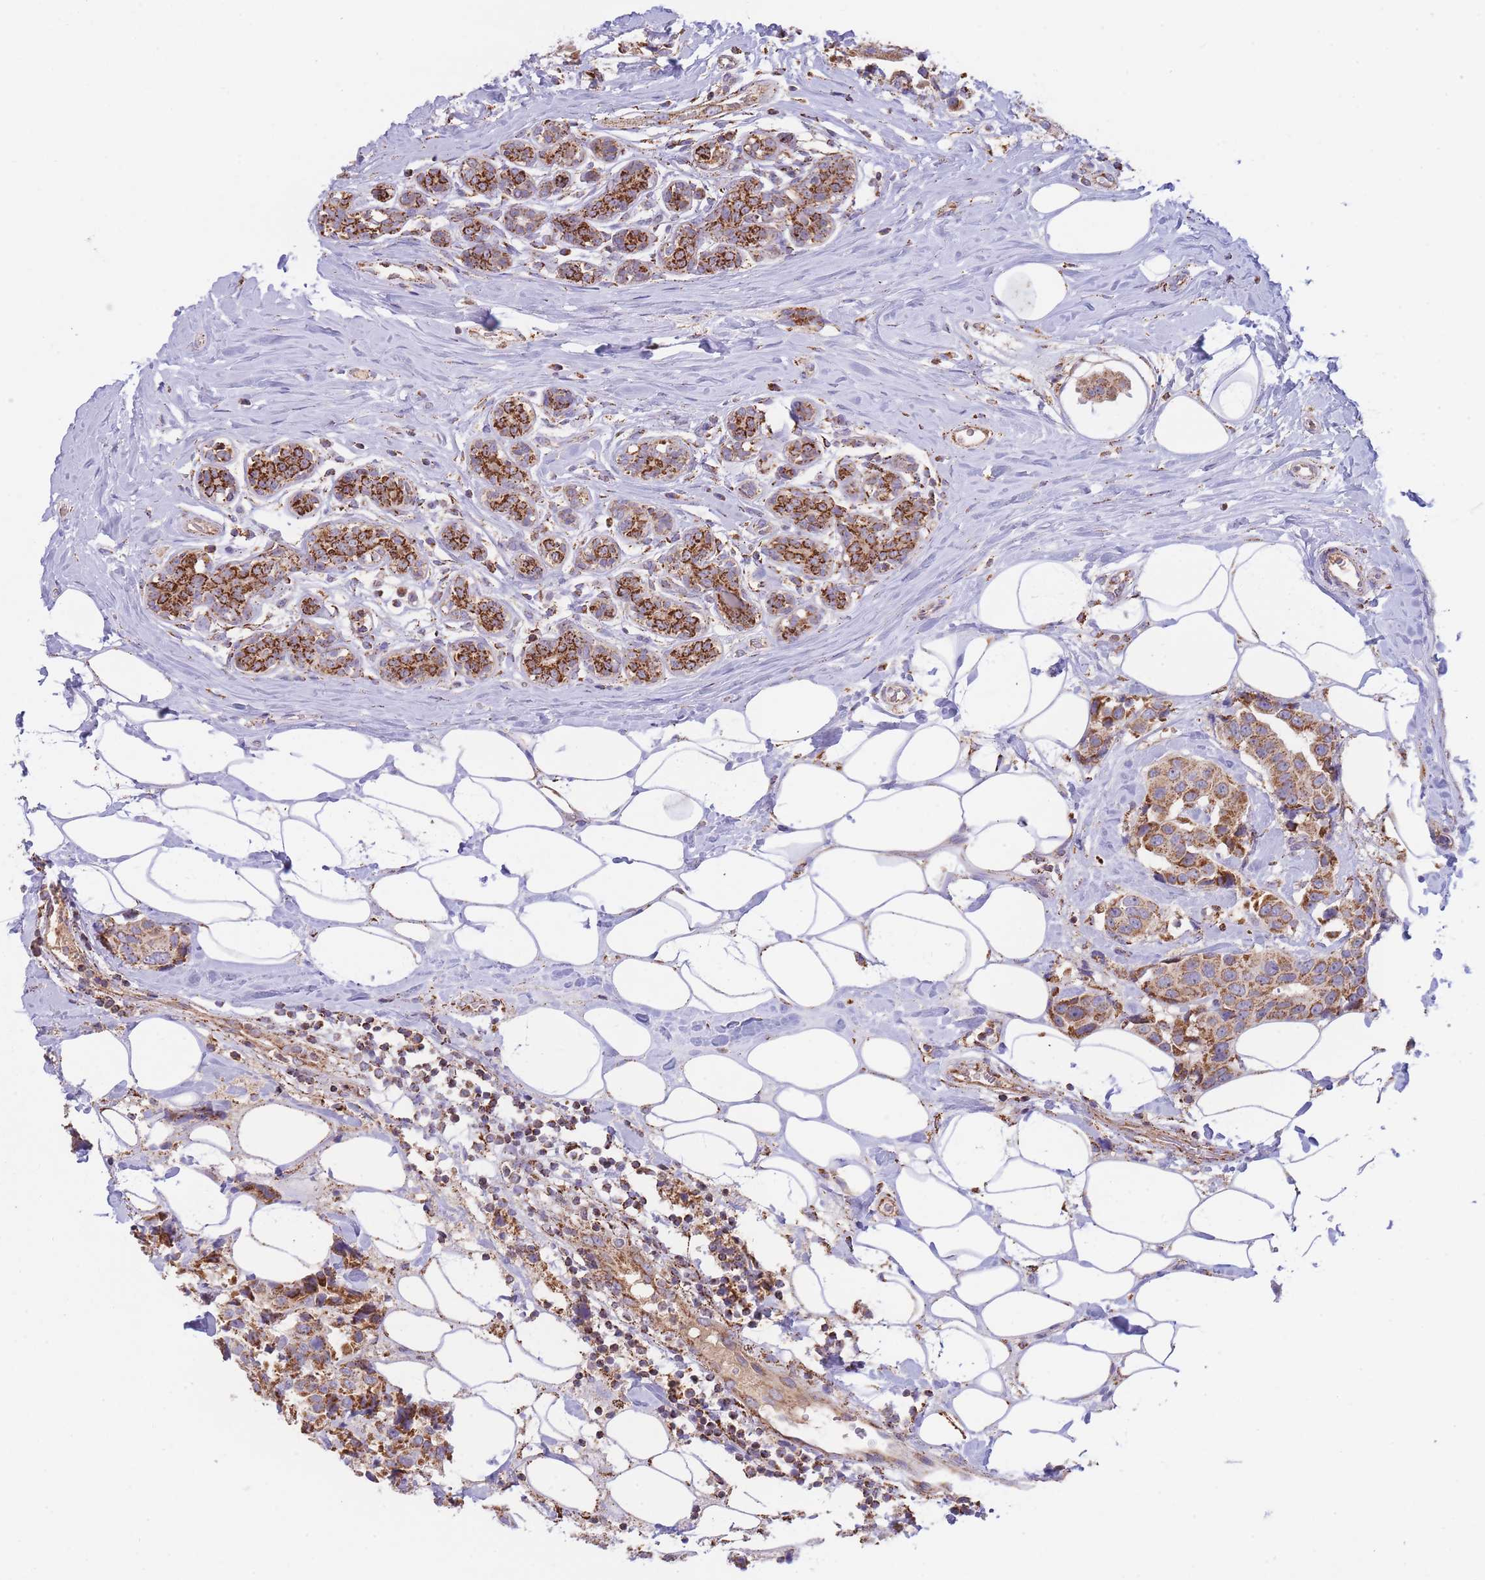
{"staining": {"intensity": "moderate", "quantity": ">75%", "location": "cytoplasmic/membranous"}, "tissue": "breast cancer", "cell_type": "Tumor cells", "image_type": "cancer", "snomed": [{"axis": "morphology", "description": "Normal tissue, NOS"}, {"axis": "morphology", "description": "Duct carcinoma"}, {"axis": "topography", "description": "Breast"}], "caption": "High-power microscopy captured an immunohistochemistry (IHC) histopathology image of breast cancer, revealing moderate cytoplasmic/membranous expression in approximately >75% of tumor cells.", "gene": "MRPL17", "patient": {"sex": "female", "age": 39}}